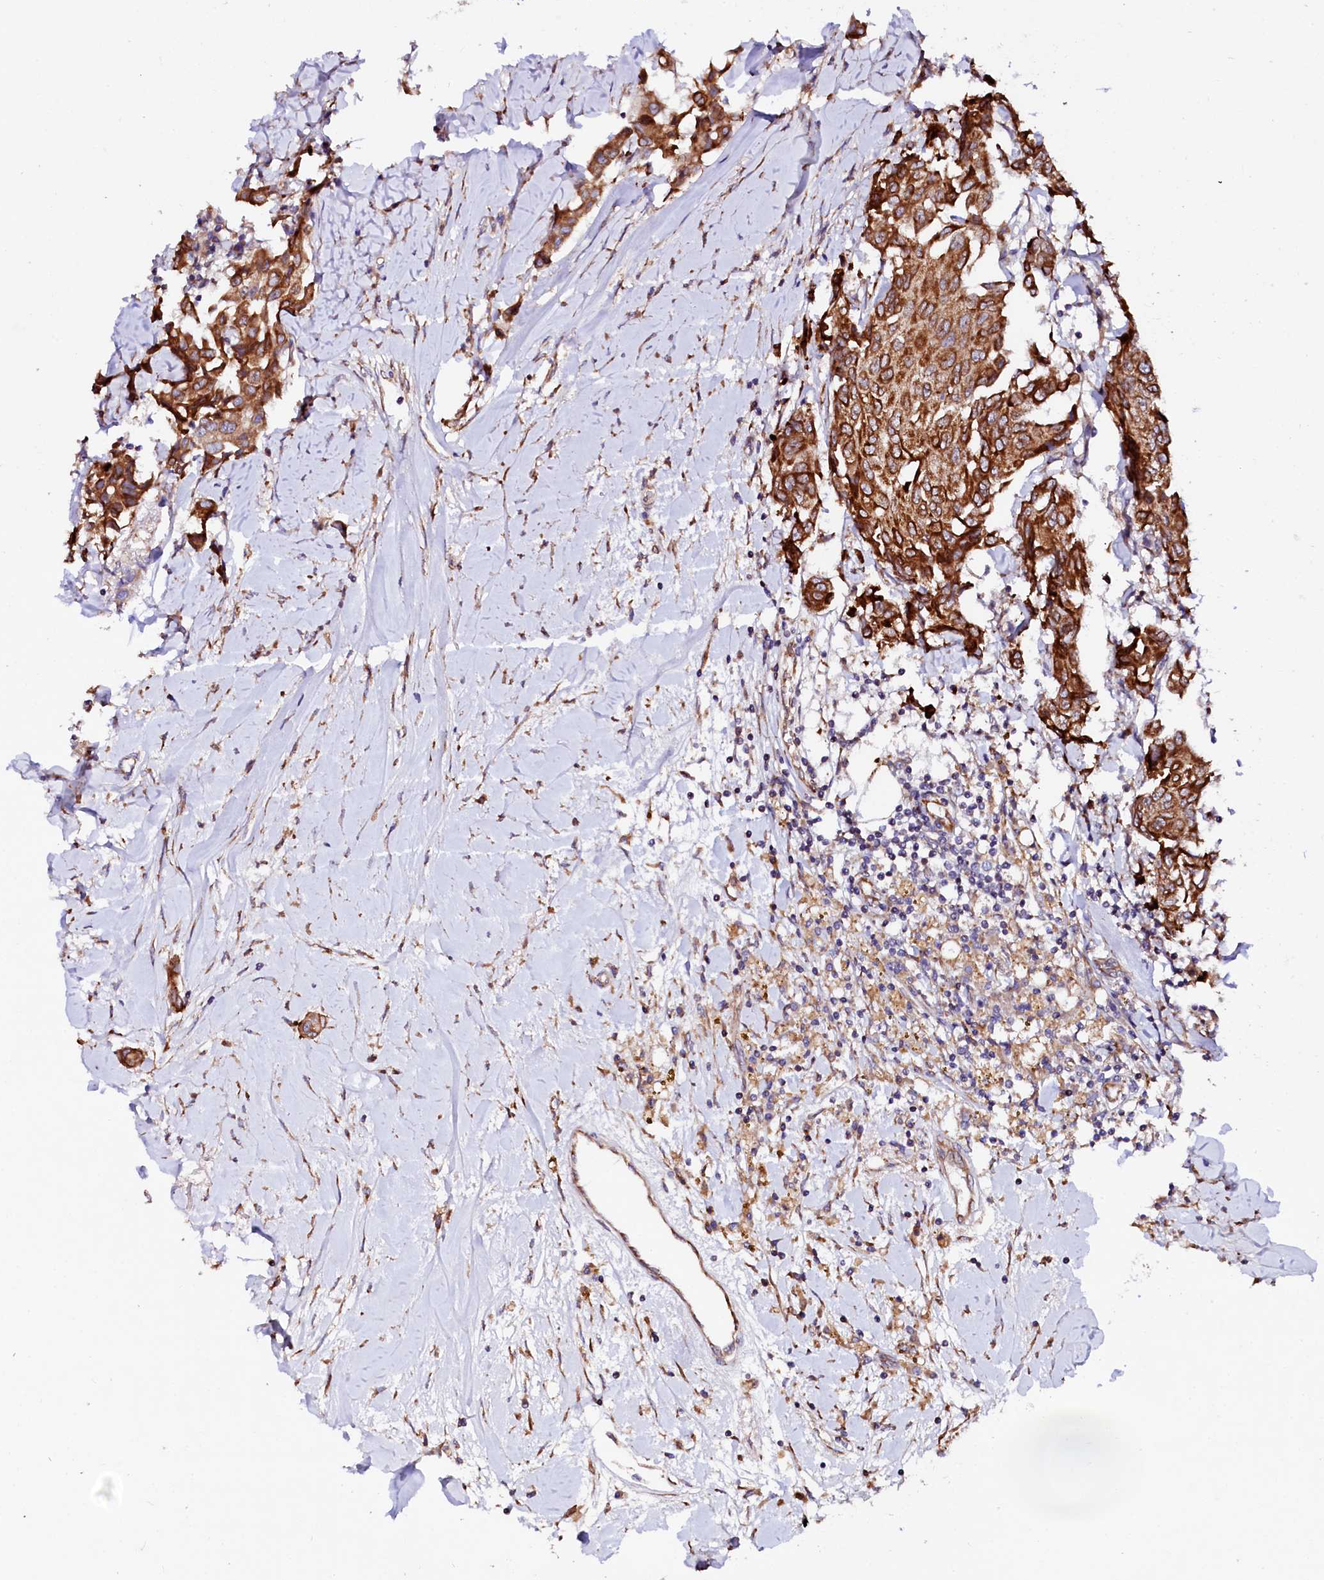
{"staining": {"intensity": "strong", "quantity": ">75%", "location": "cytoplasmic/membranous"}, "tissue": "breast cancer", "cell_type": "Tumor cells", "image_type": "cancer", "snomed": [{"axis": "morphology", "description": "Duct carcinoma"}, {"axis": "topography", "description": "Breast"}], "caption": "Protein staining by IHC demonstrates strong cytoplasmic/membranous positivity in about >75% of tumor cells in breast cancer (intraductal carcinoma).", "gene": "UBE3C", "patient": {"sex": "female", "age": 80}}